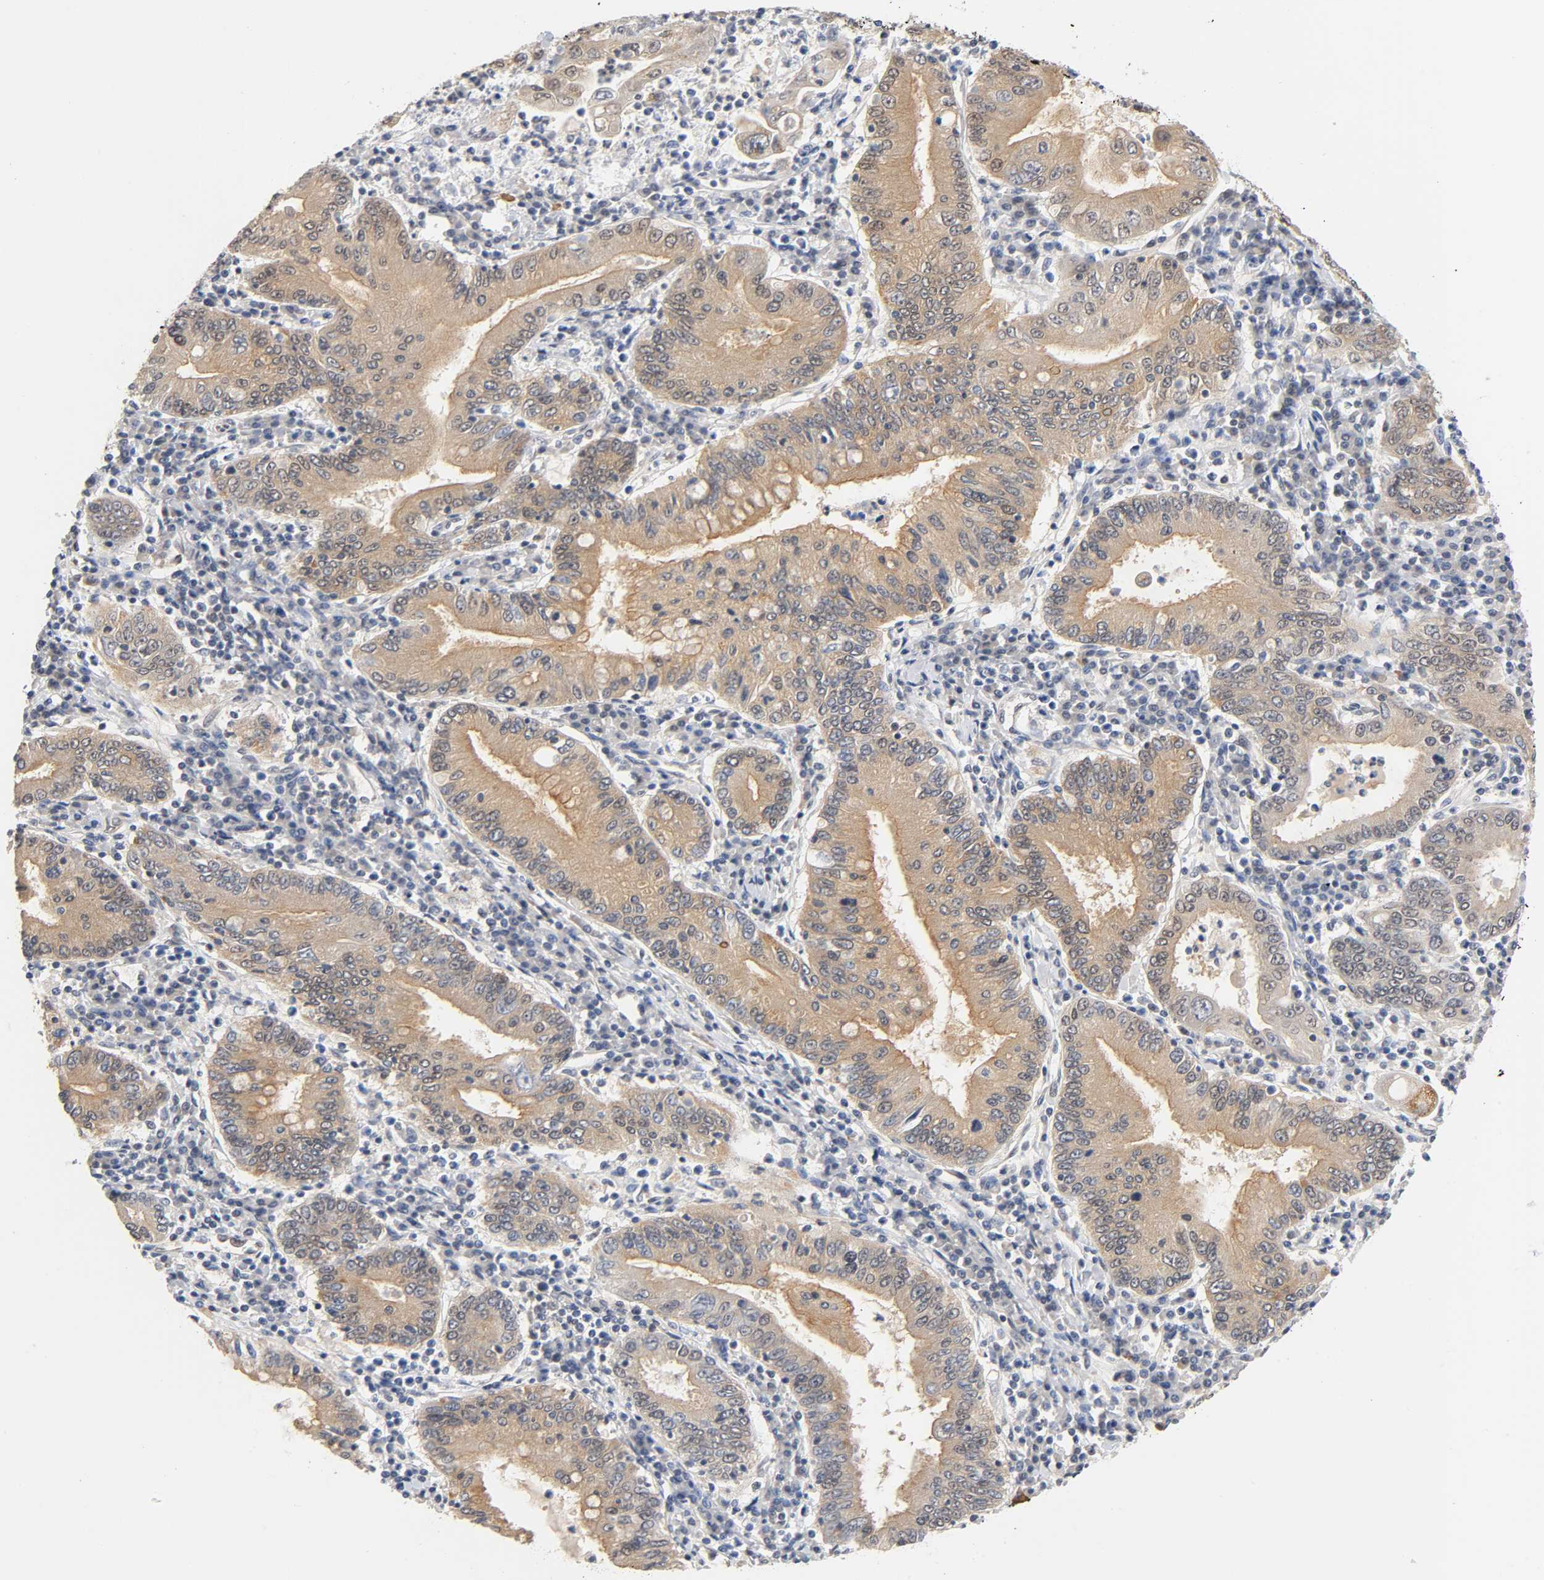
{"staining": {"intensity": "weak", "quantity": ">75%", "location": "cytoplasmic/membranous"}, "tissue": "stomach cancer", "cell_type": "Tumor cells", "image_type": "cancer", "snomed": [{"axis": "morphology", "description": "Normal tissue, NOS"}, {"axis": "morphology", "description": "Adenocarcinoma, NOS"}, {"axis": "topography", "description": "Esophagus"}, {"axis": "topography", "description": "Stomach, upper"}, {"axis": "topography", "description": "Peripheral nerve tissue"}], "caption": "High-power microscopy captured an IHC image of adenocarcinoma (stomach), revealing weak cytoplasmic/membranous staining in about >75% of tumor cells. The protein is stained brown, and the nuclei are stained in blue (DAB (3,3'-diaminobenzidine) IHC with brightfield microscopy, high magnification).", "gene": "PRKAB1", "patient": {"sex": "male", "age": 62}}